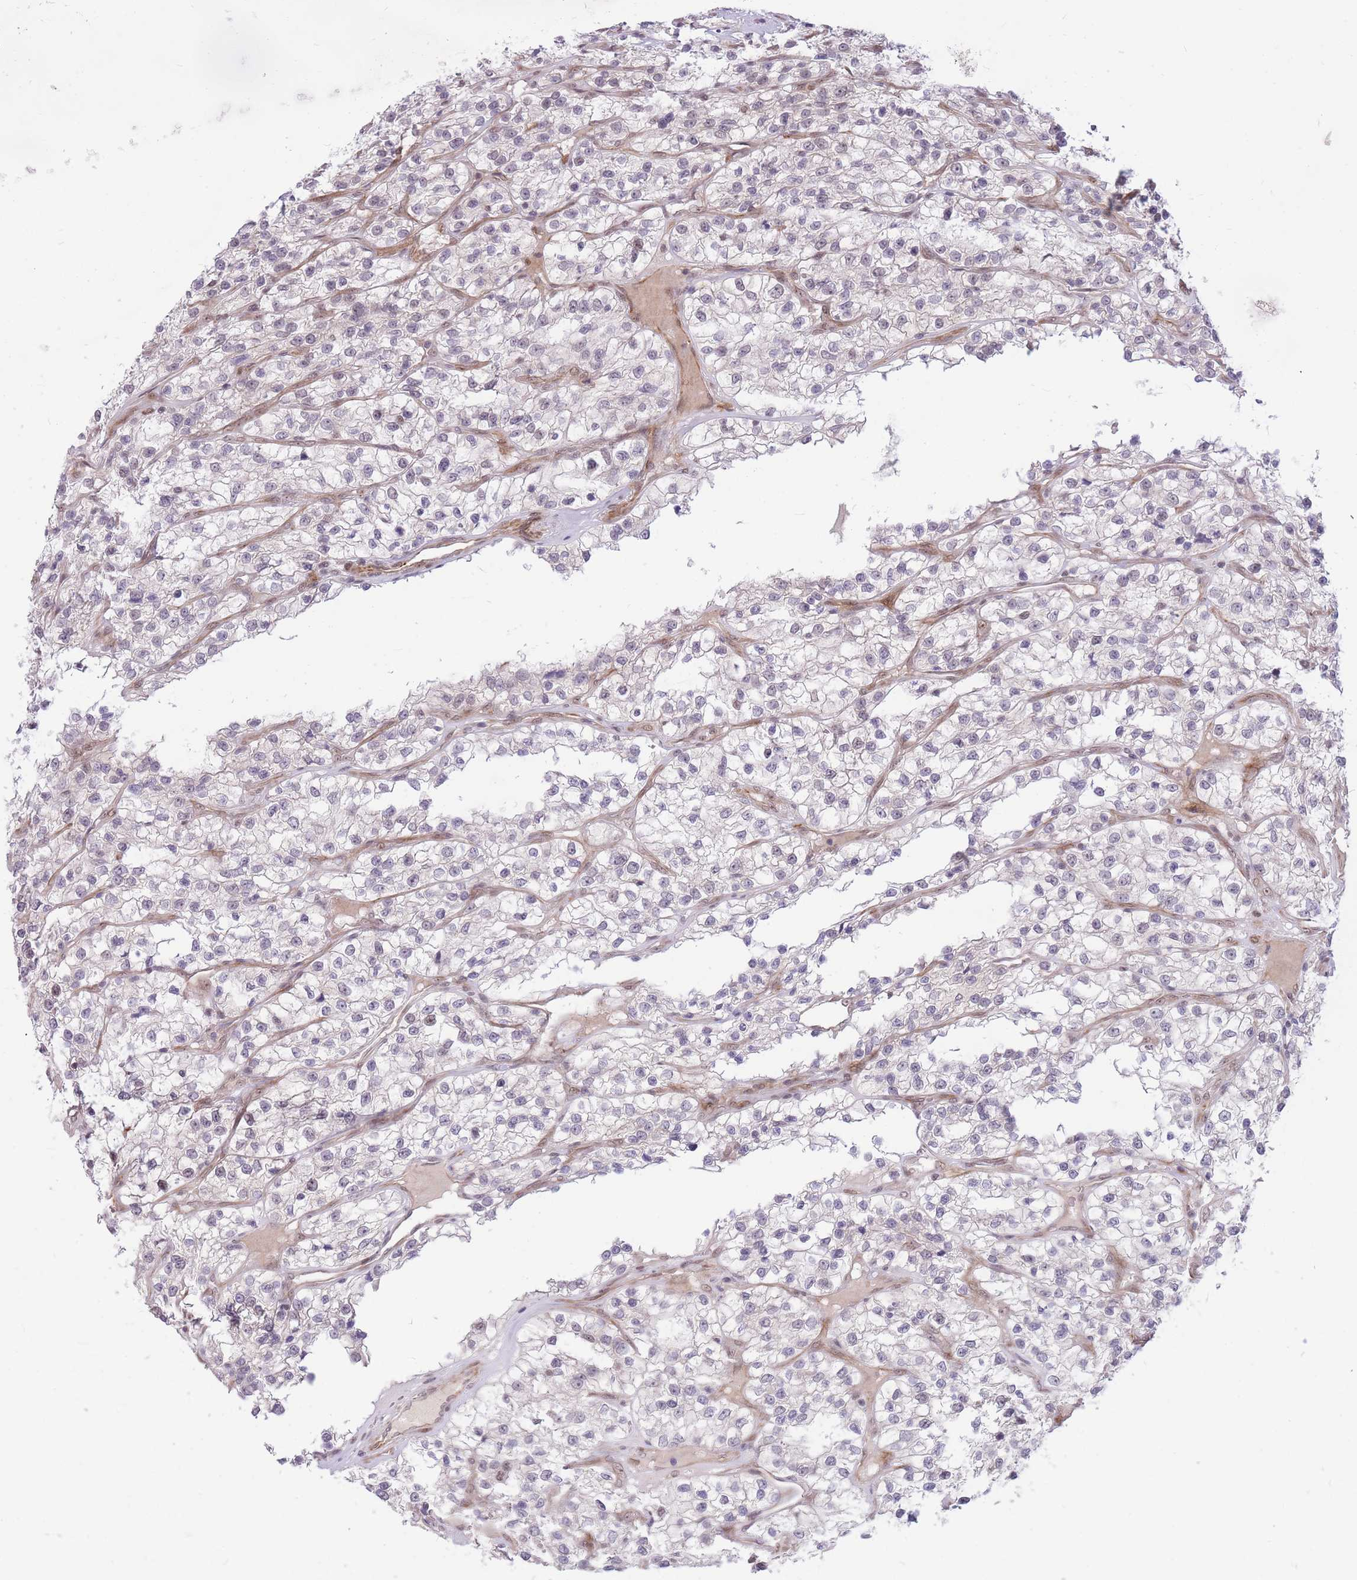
{"staining": {"intensity": "negative", "quantity": "none", "location": "none"}, "tissue": "renal cancer", "cell_type": "Tumor cells", "image_type": "cancer", "snomed": [{"axis": "morphology", "description": "Adenocarcinoma, NOS"}, {"axis": "topography", "description": "Kidney"}], "caption": "Tumor cells show no significant protein positivity in renal adenocarcinoma.", "gene": "ERCC2", "patient": {"sex": "female", "age": 57}}